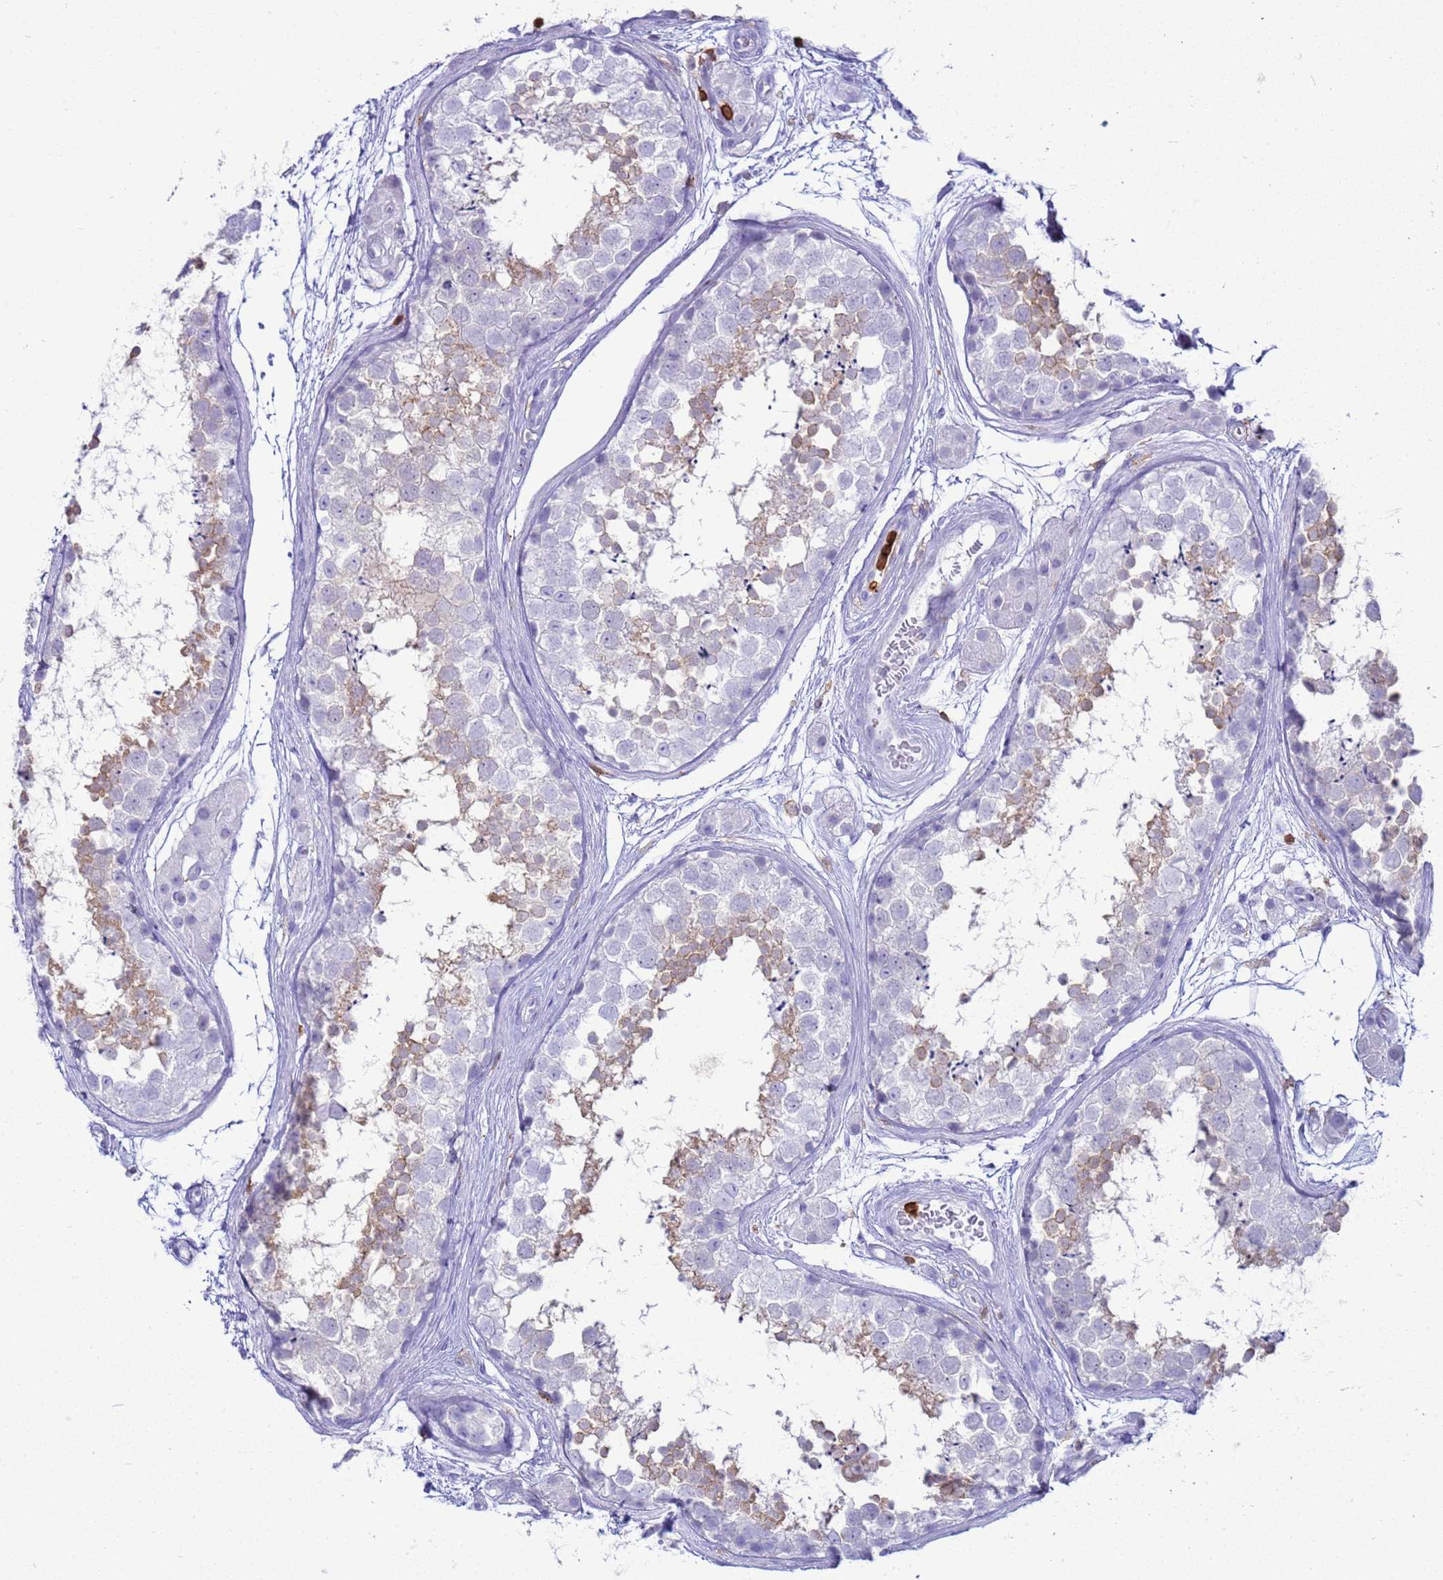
{"staining": {"intensity": "weak", "quantity": "25%-75%", "location": "cytoplasmic/membranous"}, "tissue": "testis", "cell_type": "Cells in seminiferous ducts", "image_type": "normal", "snomed": [{"axis": "morphology", "description": "Normal tissue, NOS"}, {"axis": "topography", "description": "Testis"}], "caption": "Weak cytoplasmic/membranous protein expression is appreciated in approximately 25%-75% of cells in seminiferous ducts in testis. The staining is performed using DAB brown chromogen to label protein expression. The nuclei are counter-stained blue using hematoxylin.", "gene": "IRF5", "patient": {"sex": "male", "age": 56}}